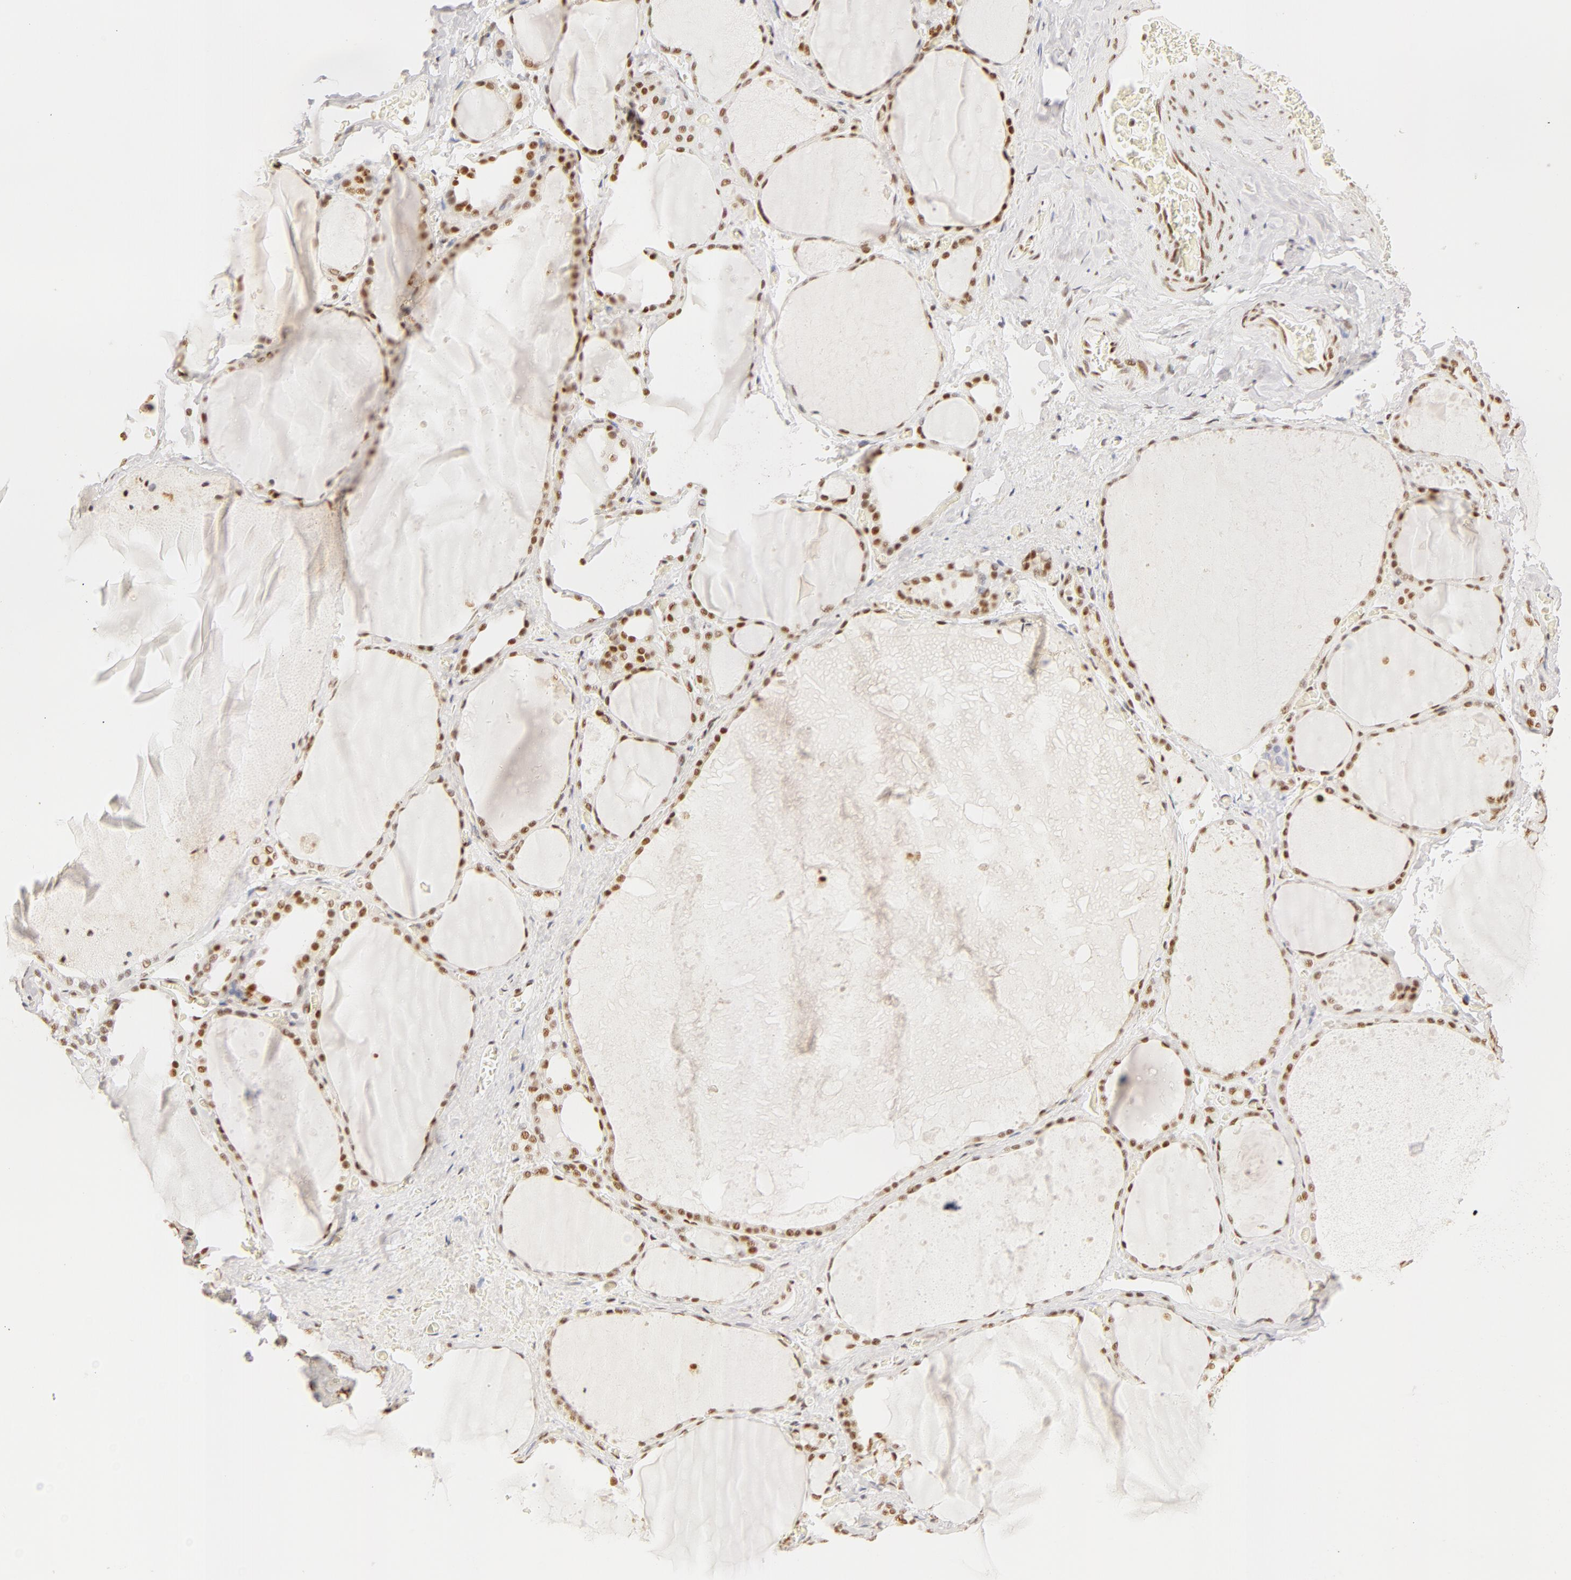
{"staining": {"intensity": "weak", "quantity": ">75%", "location": "nuclear"}, "tissue": "thyroid gland", "cell_type": "Glandular cells", "image_type": "normal", "snomed": [{"axis": "morphology", "description": "Normal tissue, NOS"}, {"axis": "topography", "description": "Thyroid gland"}], "caption": "Approximately >75% of glandular cells in normal human thyroid gland exhibit weak nuclear protein expression as visualized by brown immunohistochemical staining.", "gene": "RBM39", "patient": {"sex": "male", "age": 76}}